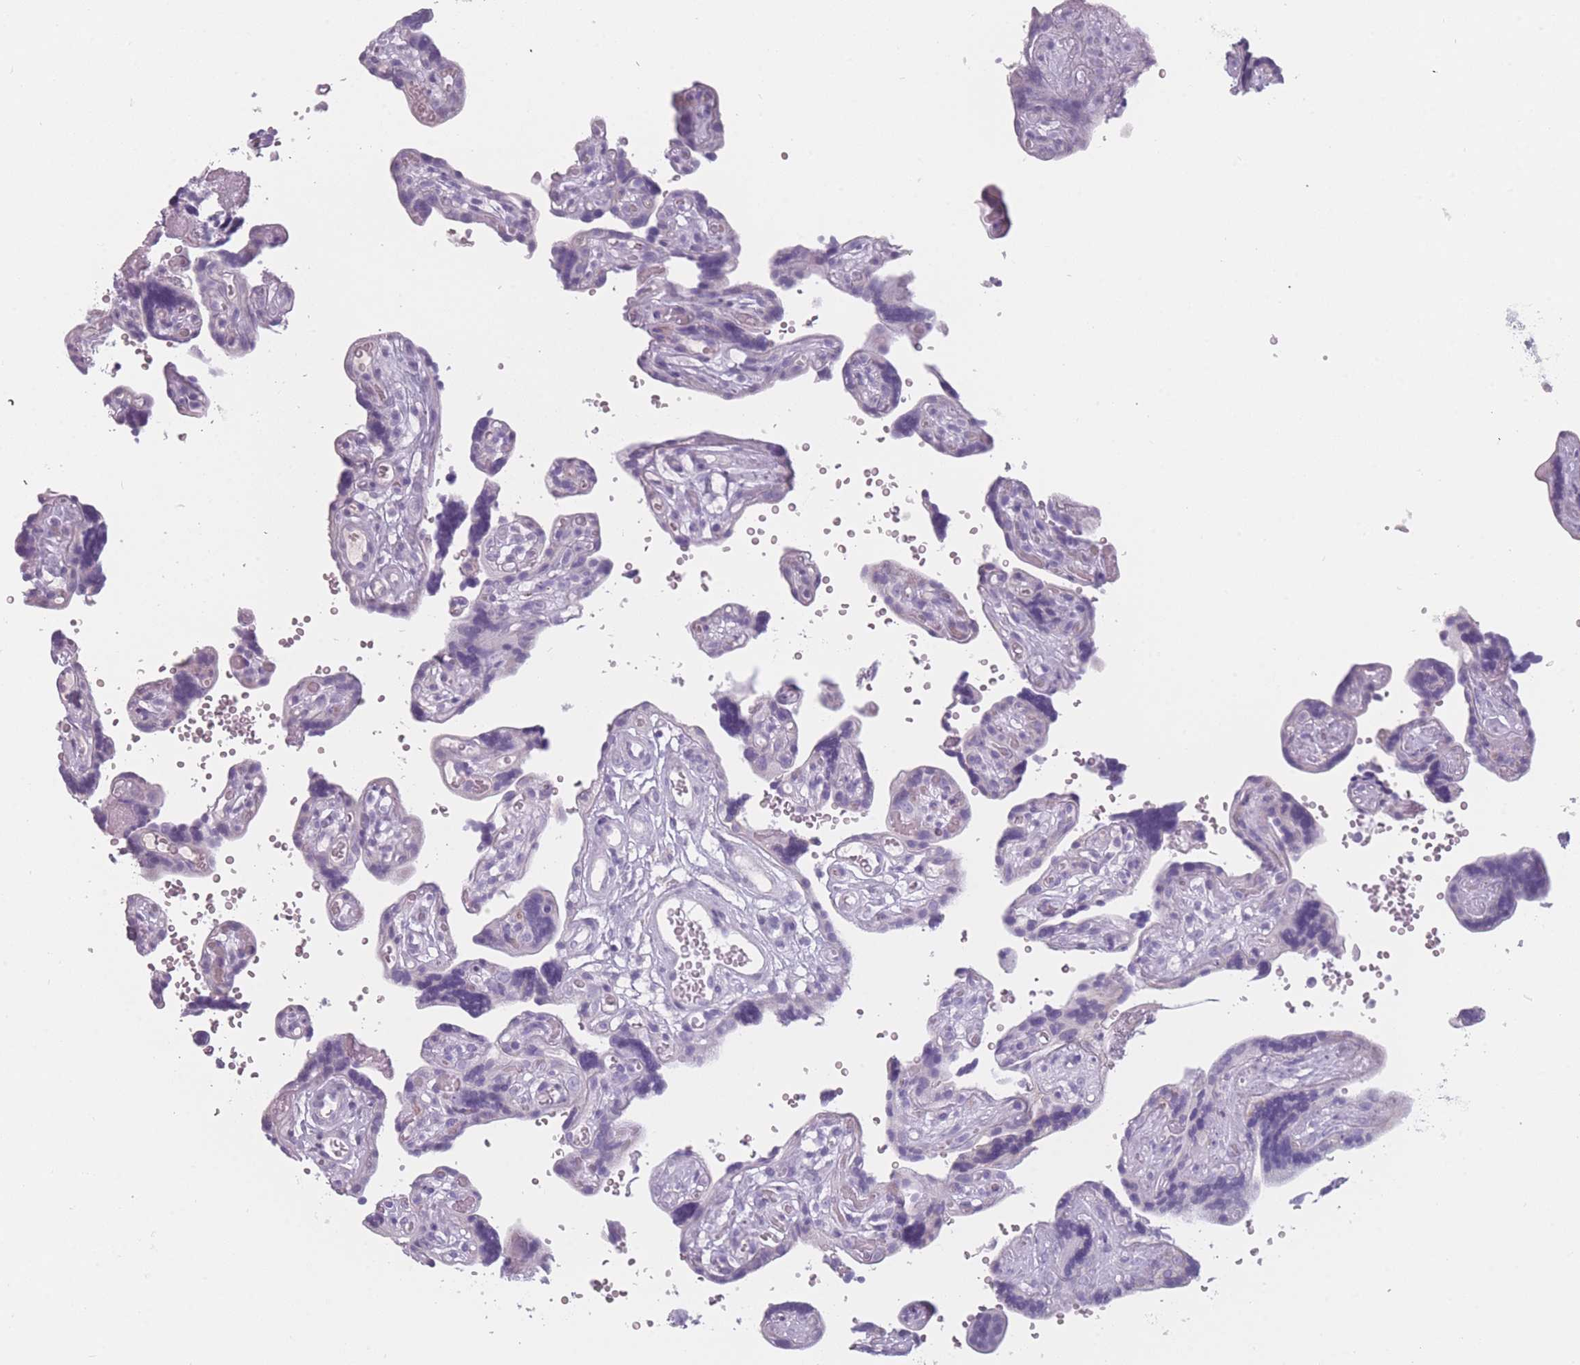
{"staining": {"intensity": "negative", "quantity": "none", "location": "none"}, "tissue": "placenta", "cell_type": "Decidual cells", "image_type": "normal", "snomed": [{"axis": "morphology", "description": "Normal tissue, NOS"}, {"axis": "topography", "description": "Placenta"}], "caption": "Human placenta stained for a protein using immunohistochemistry (IHC) reveals no expression in decidual cells.", "gene": "PPFIA3", "patient": {"sex": "female", "age": 30}}